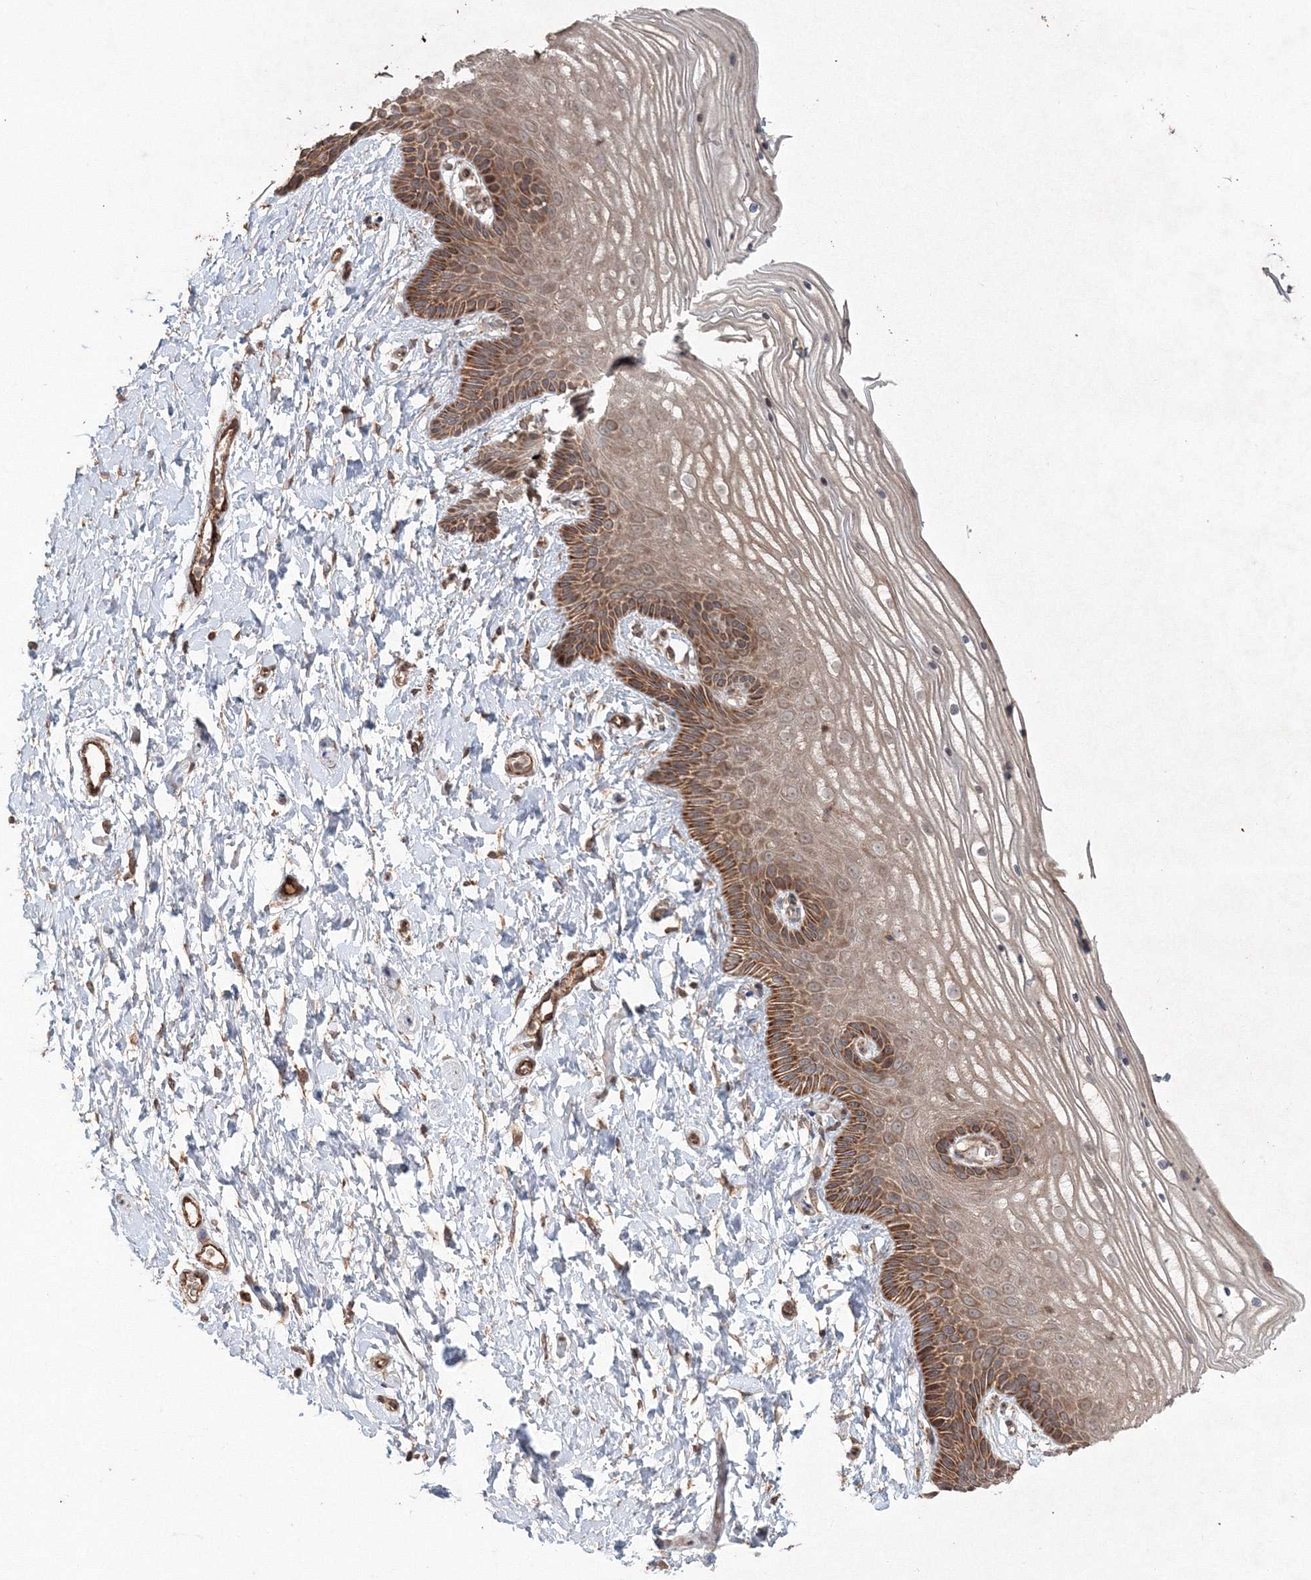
{"staining": {"intensity": "moderate", "quantity": ">75%", "location": "cytoplasmic/membranous"}, "tissue": "vagina", "cell_type": "Squamous epithelial cells", "image_type": "normal", "snomed": [{"axis": "morphology", "description": "Normal tissue, NOS"}, {"axis": "topography", "description": "Vagina"}, {"axis": "topography", "description": "Cervix"}], "caption": "Immunohistochemical staining of benign human vagina demonstrates moderate cytoplasmic/membranous protein positivity in about >75% of squamous epithelial cells.", "gene": "ANAPC16", "patient": {"sex": "female", "age": 40}}